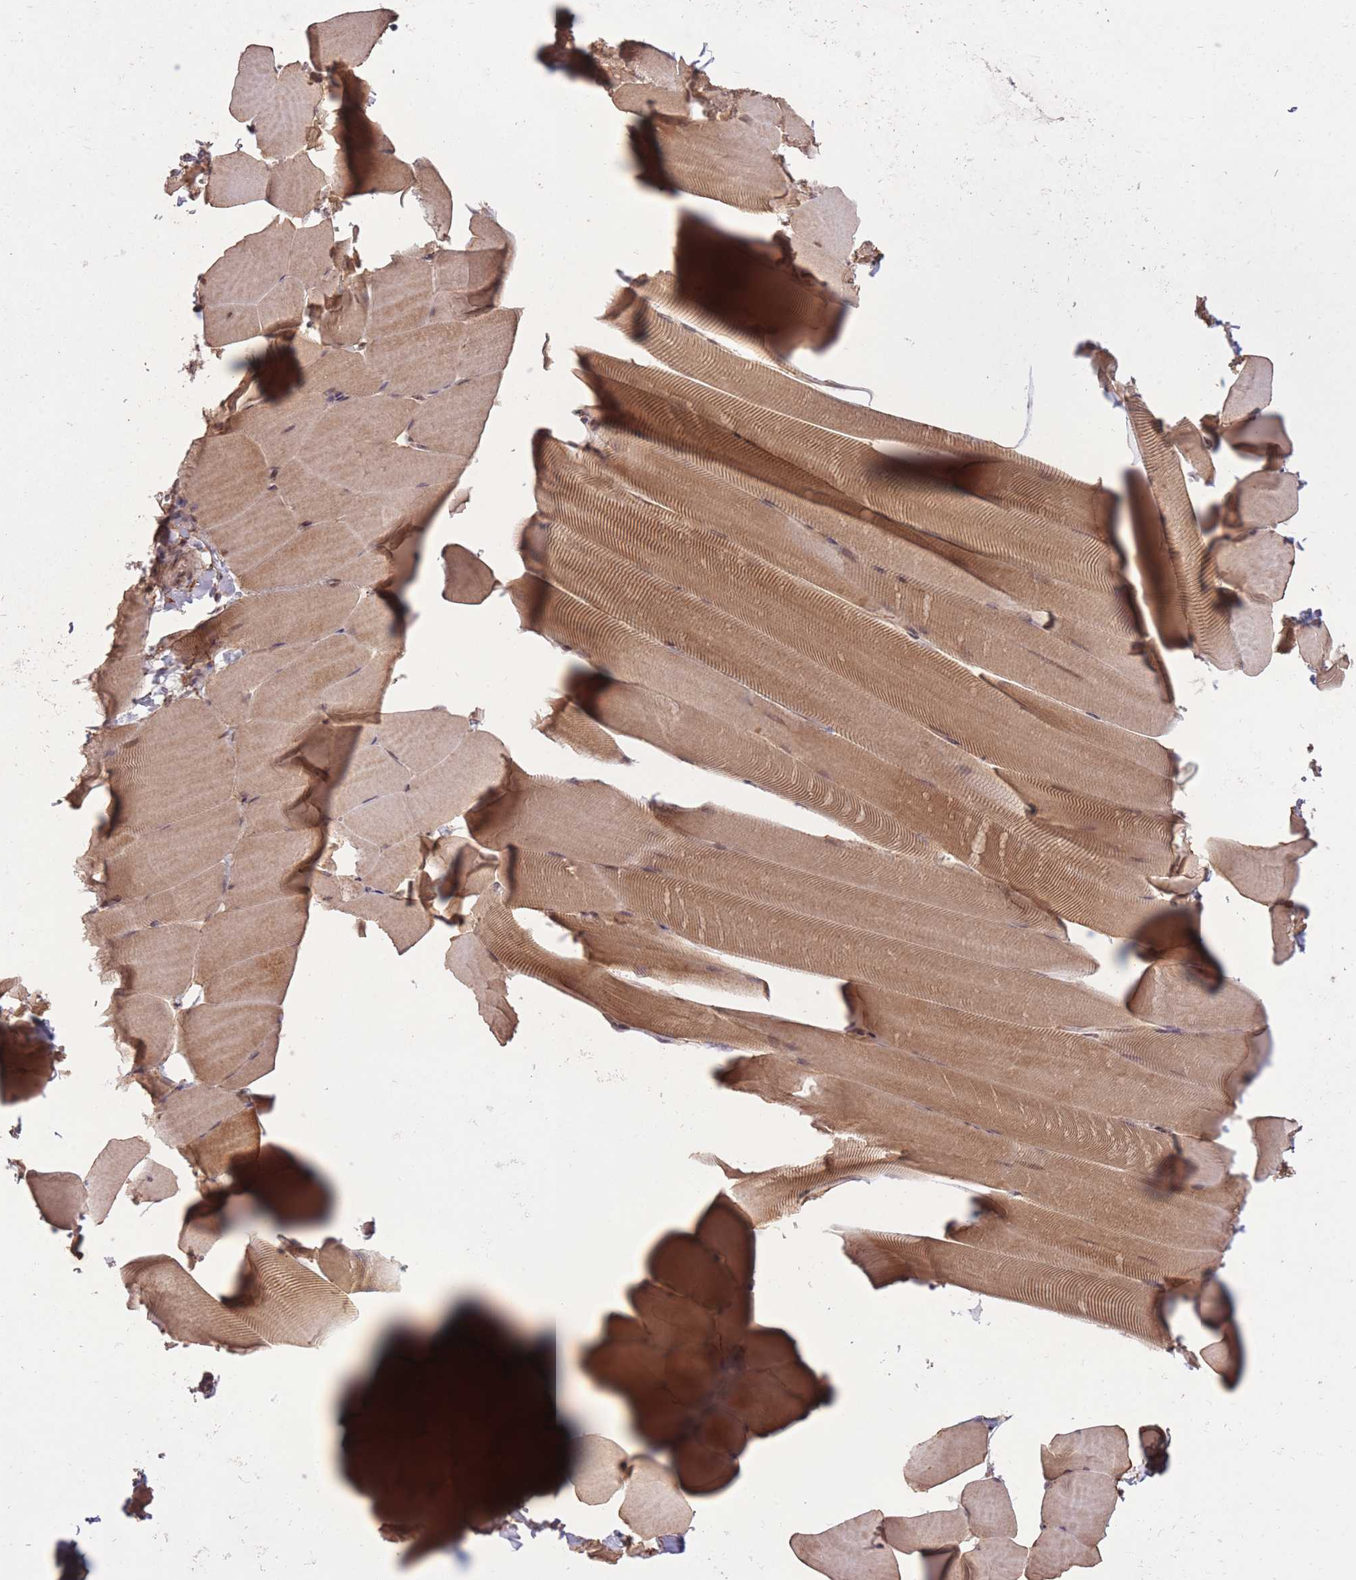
{"staining": {"intensity": "moderate", "quantity": ">75%", "location": "cytoplasmic/membranous,nuclear"}, "tissue": "skeletal muscle", "cell_type": "Myocytes", "image_type": "normal", "snomed": [{"axis": "morphology", "description": "Normal tissue, NOS"}, {"axis": "topography", "description": "Skeletal muscle"}], "caption": "Protein analysis of benign skeletal muscle exhibits moderate cytoplasmic/membranous,nuclear staining in approximately >75% of myocytes.", "gene": "ZNF391", "patient": {"sex": "male", "age": 25}}